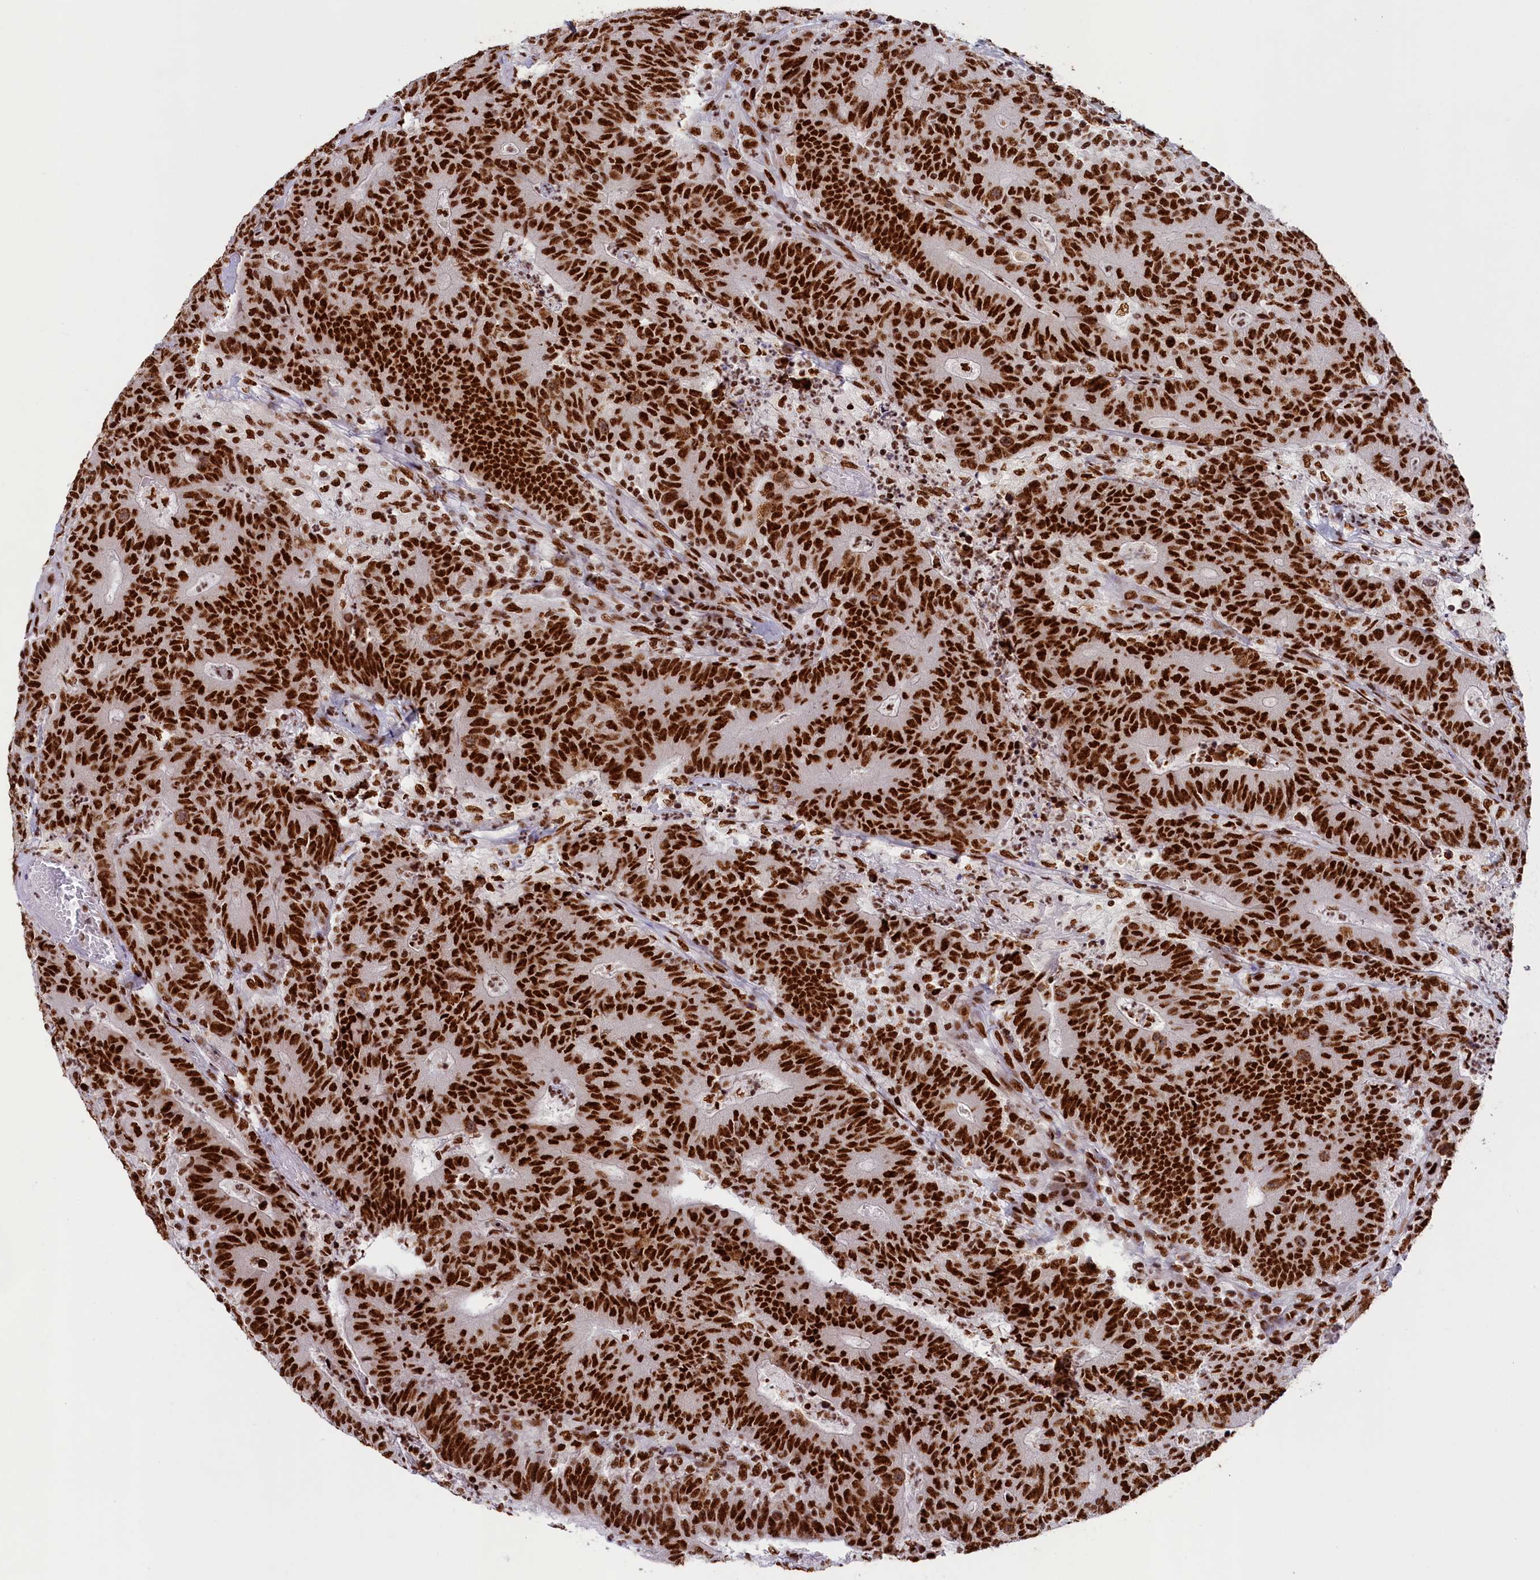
{"staining": {"intensity": "strong", "quantity": ">75%", "location": "nuclear"}, "tissue": "colorectal cancer", "cell_type": "Tumor cells", "image_type": "cancer", "snomed": [{"axis": "morphology", "description": "Adenocarcinoma, NOS"}, {"axis": "topography", "description": "Colon"}], "caption": "High-magnification brightfield microscopy of adenocarcinoma (colorectal) stained with DAB (3,3'-diaminobenzidine) (brown) and counterstained with hematoxylin (blue). tumor cells exhibit strong nuclear staining is seen in about>75% of cells.", "gene": "SNRNP70", "patient": {"sex": "female", "age": 75}}